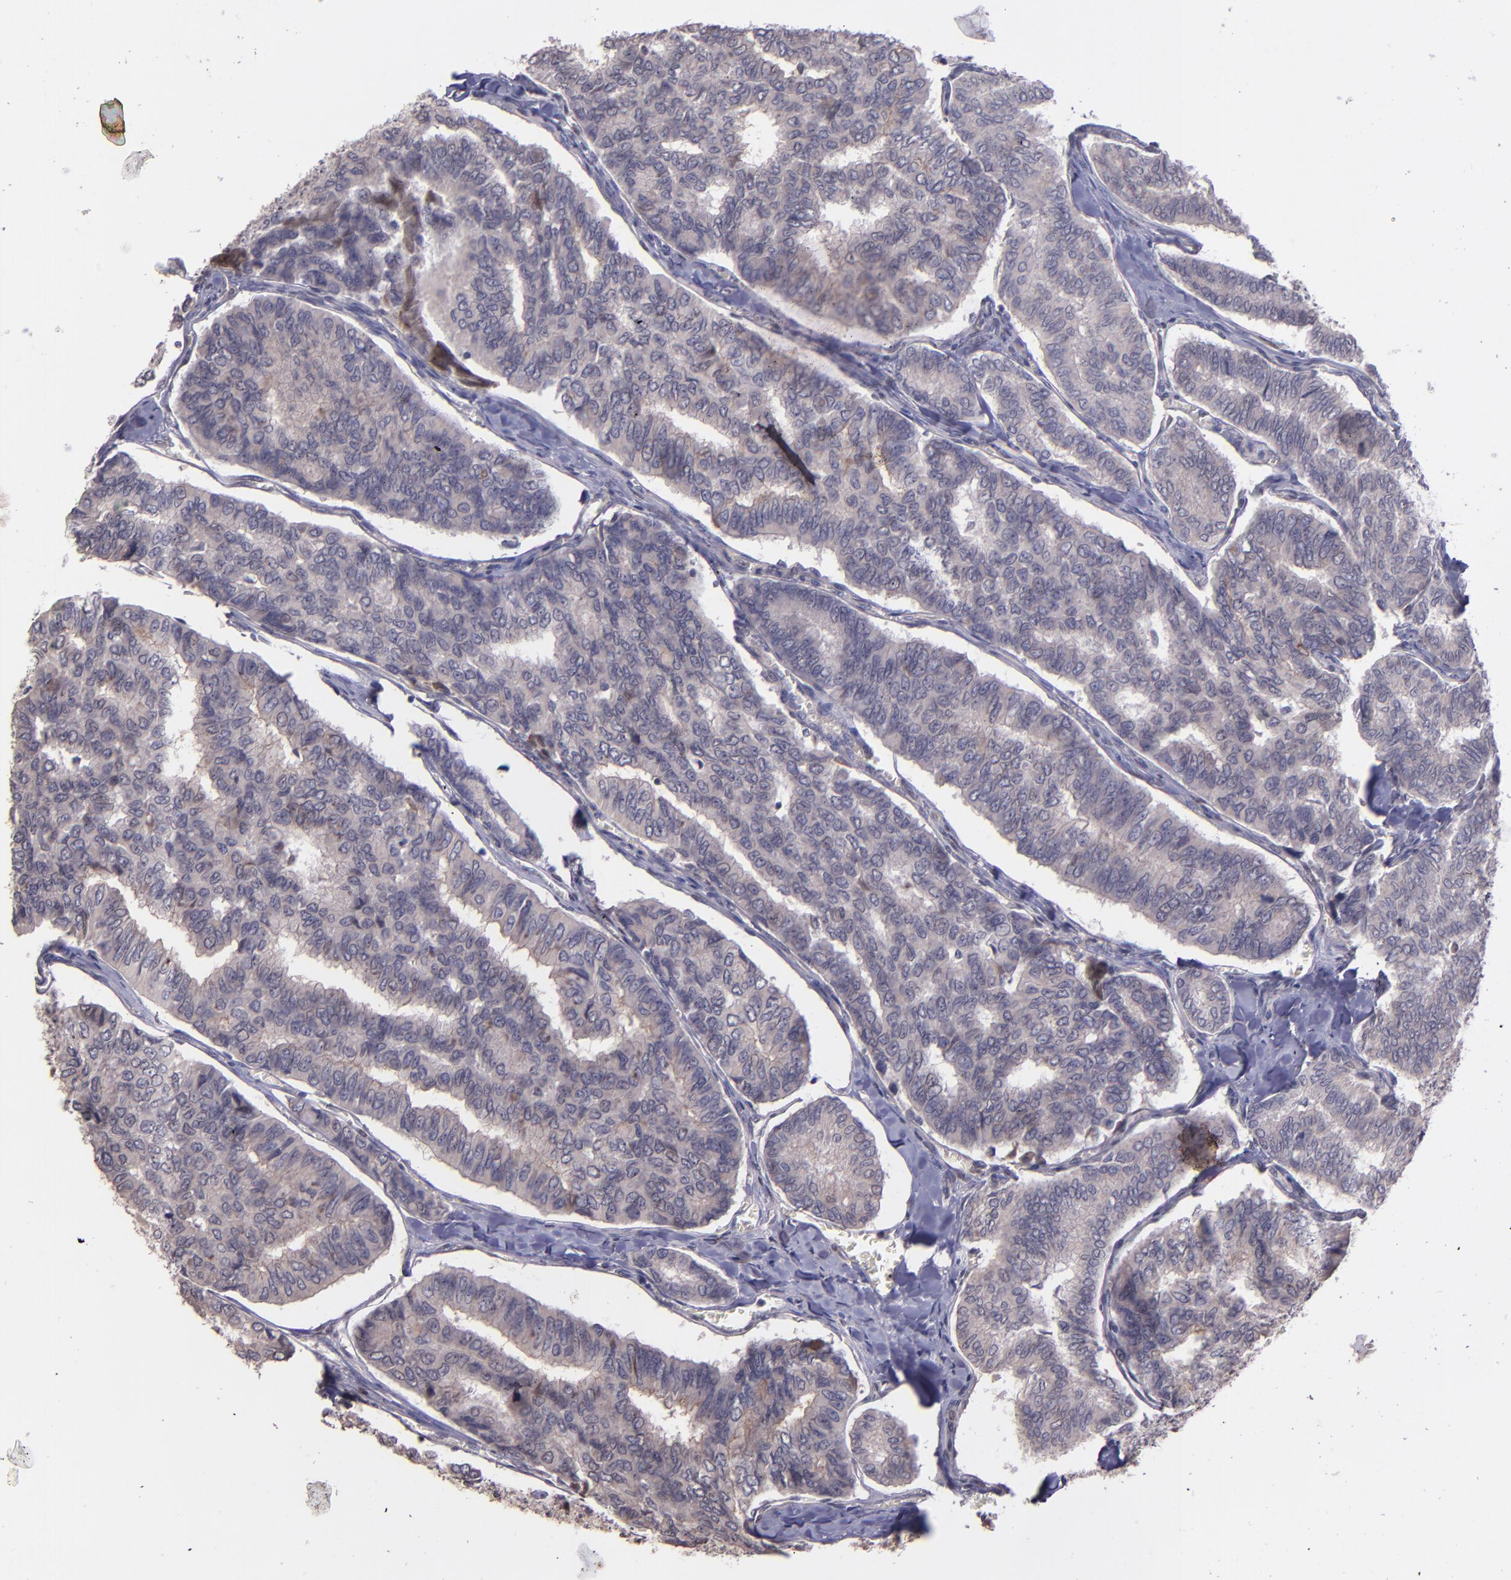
{"staining": {"intensity": "weak", "quantity": "<25%", "location": "cytoplasmic/membranous"}, "tissue": "thyroid cancer", "cell_type": "Tumor cells", "image_type": "cancer", "snomed": [{"axis": "morphology", "description": "Papillary adenocarcinoma, NOS"}, {"axis": "topography", "description": "Thyroid gland"}], "caption": "Tumor cells are negative for protein expression in human thyroid cancer.", "gene": "NUP62CL", "patient": {"sex": "female", "age": 35}}